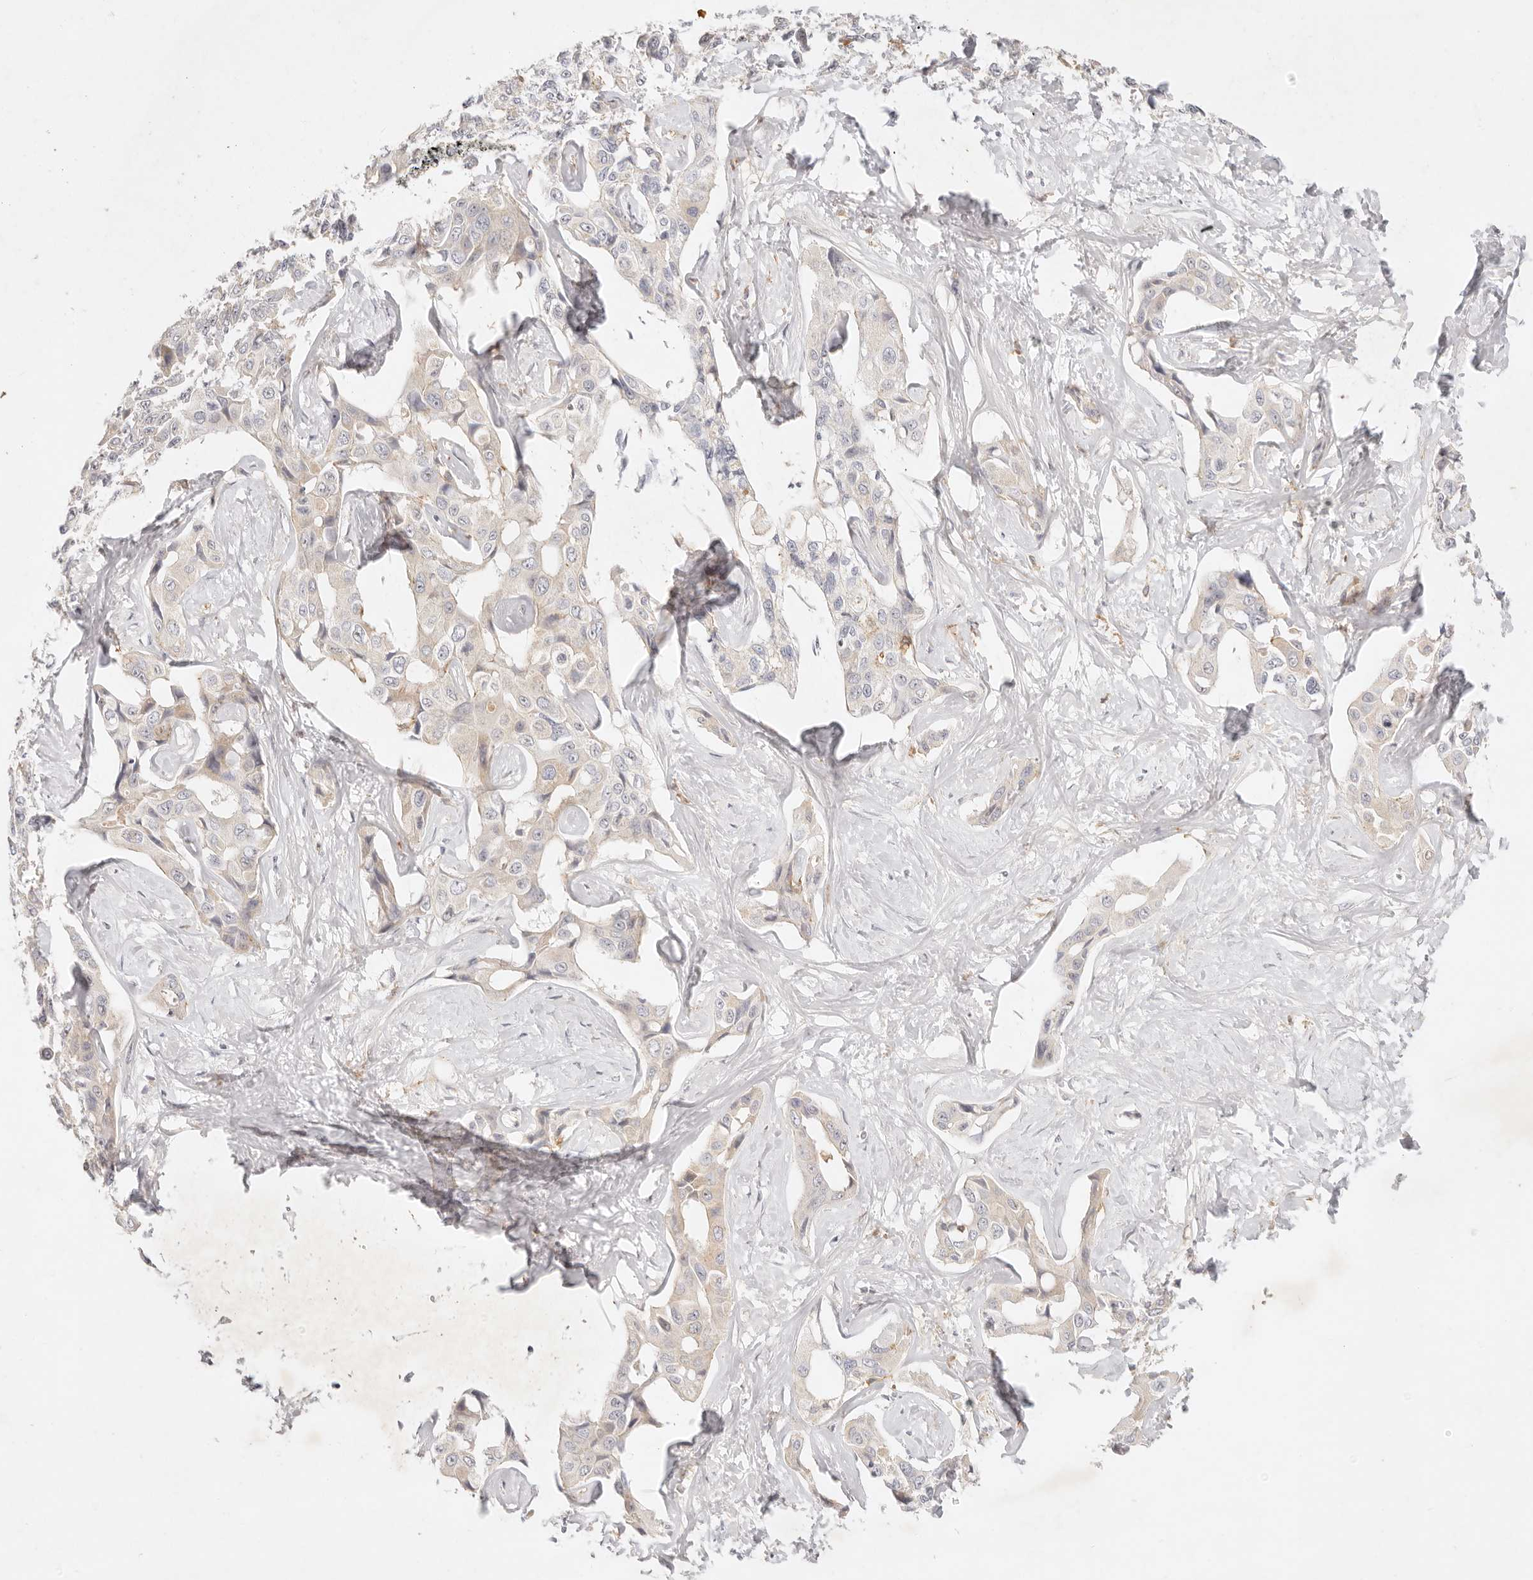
{"staining": {"intensity": "weak", "quantity": "25%-75%", "location": "cytoplasmic/membranous"}, "tissue": "liver cancer", "cell_type": "Tumor cells", "image_type": "cancer", "snomed": [{"axis": "morphology", "description": "Cholangiocarcinoma"}, {"axis": "topography", "description": "Liver"}], "caption": "Weak cytoplasmic/membranous expression is appreciated in about 25%-75% of tumor cells in liver cancer.", "gene": "GPR84", "patient": {"sex": "male", "age": 59}}